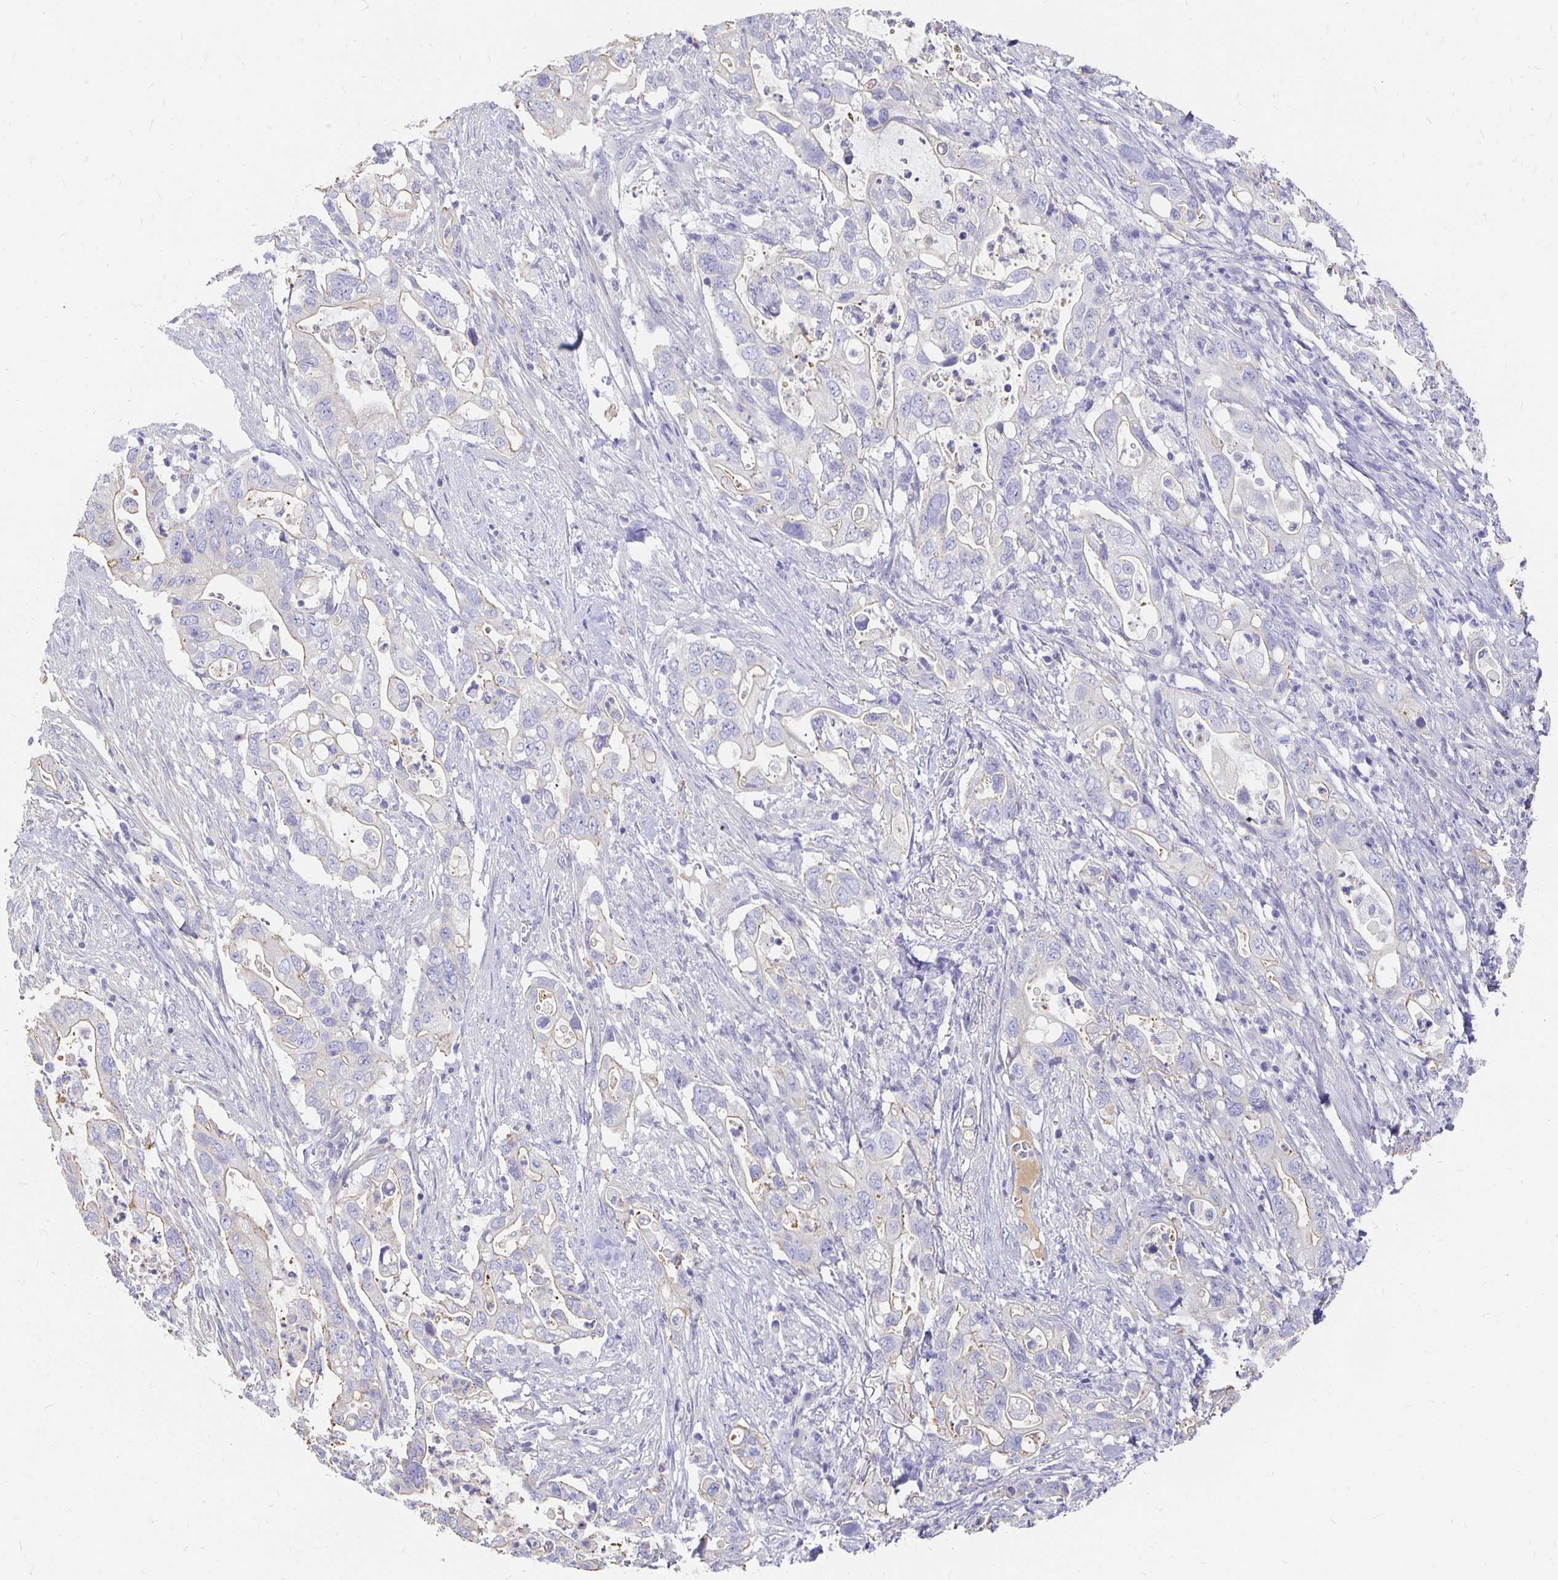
{"staining": {"intensity": "weak", "quantity": "<25%", "location": "cytoplasmic/membranous"}, "tissue": "pancreatic cancer", "cell_type": "Tumor cells", "image_type": "cancer", "snomed": [{"axis": "morphology", "description": "Adenocarcinoma, NOS"}, {"axis": "topography", "description": "Pancreas"}], "caption": "Immunohistochemistry micrograph of human pancreatic cancer stained for a protein (brown), which demonstrates no staining in tumor cells.", "gene": "APOB", "patient": {"sex": "female", "age": 72}}